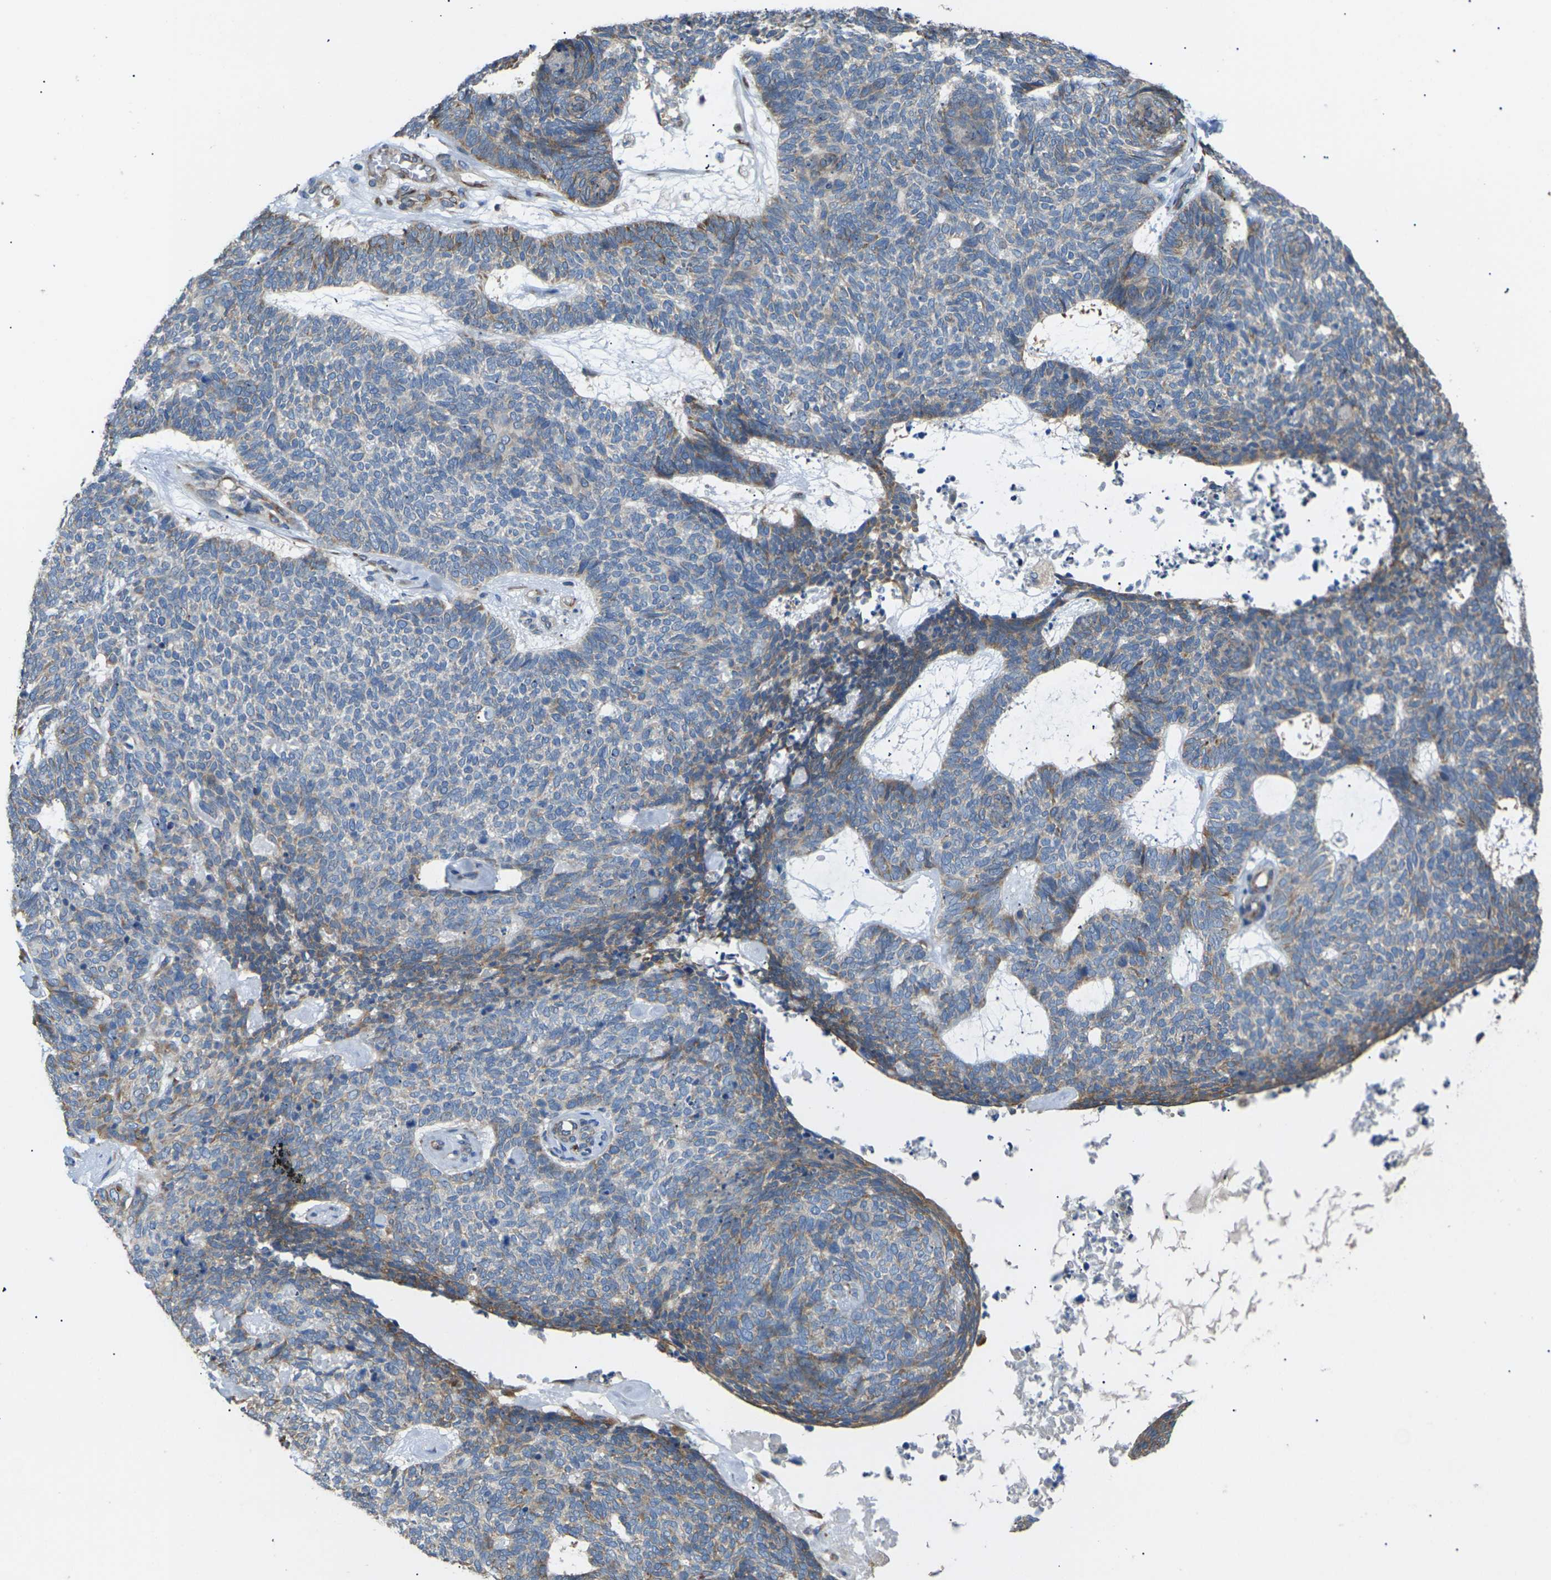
{"staining": {"intensity": "moderate", "quantity": "<25%", "location": "cytoplasmic/membranous"}, "tissue": "skin cancer", "cell_type": "Tumor cells", "image_type": "cancer", "snomed": [{"axis": "morphology", "description": "Basal cell carcinoma"}, {"axis": "topography", "description": "Skin"}], "caption": "DAB (3,3'-diaminobenzidine) immunohistochemical staining of human skin cancer reveals moderate cytoplasmic/membranous protein positivity in approximately <25% of tumor cells.", "gene": "KLHDC8B", "patient": {"sex": "female", "age": 84}}